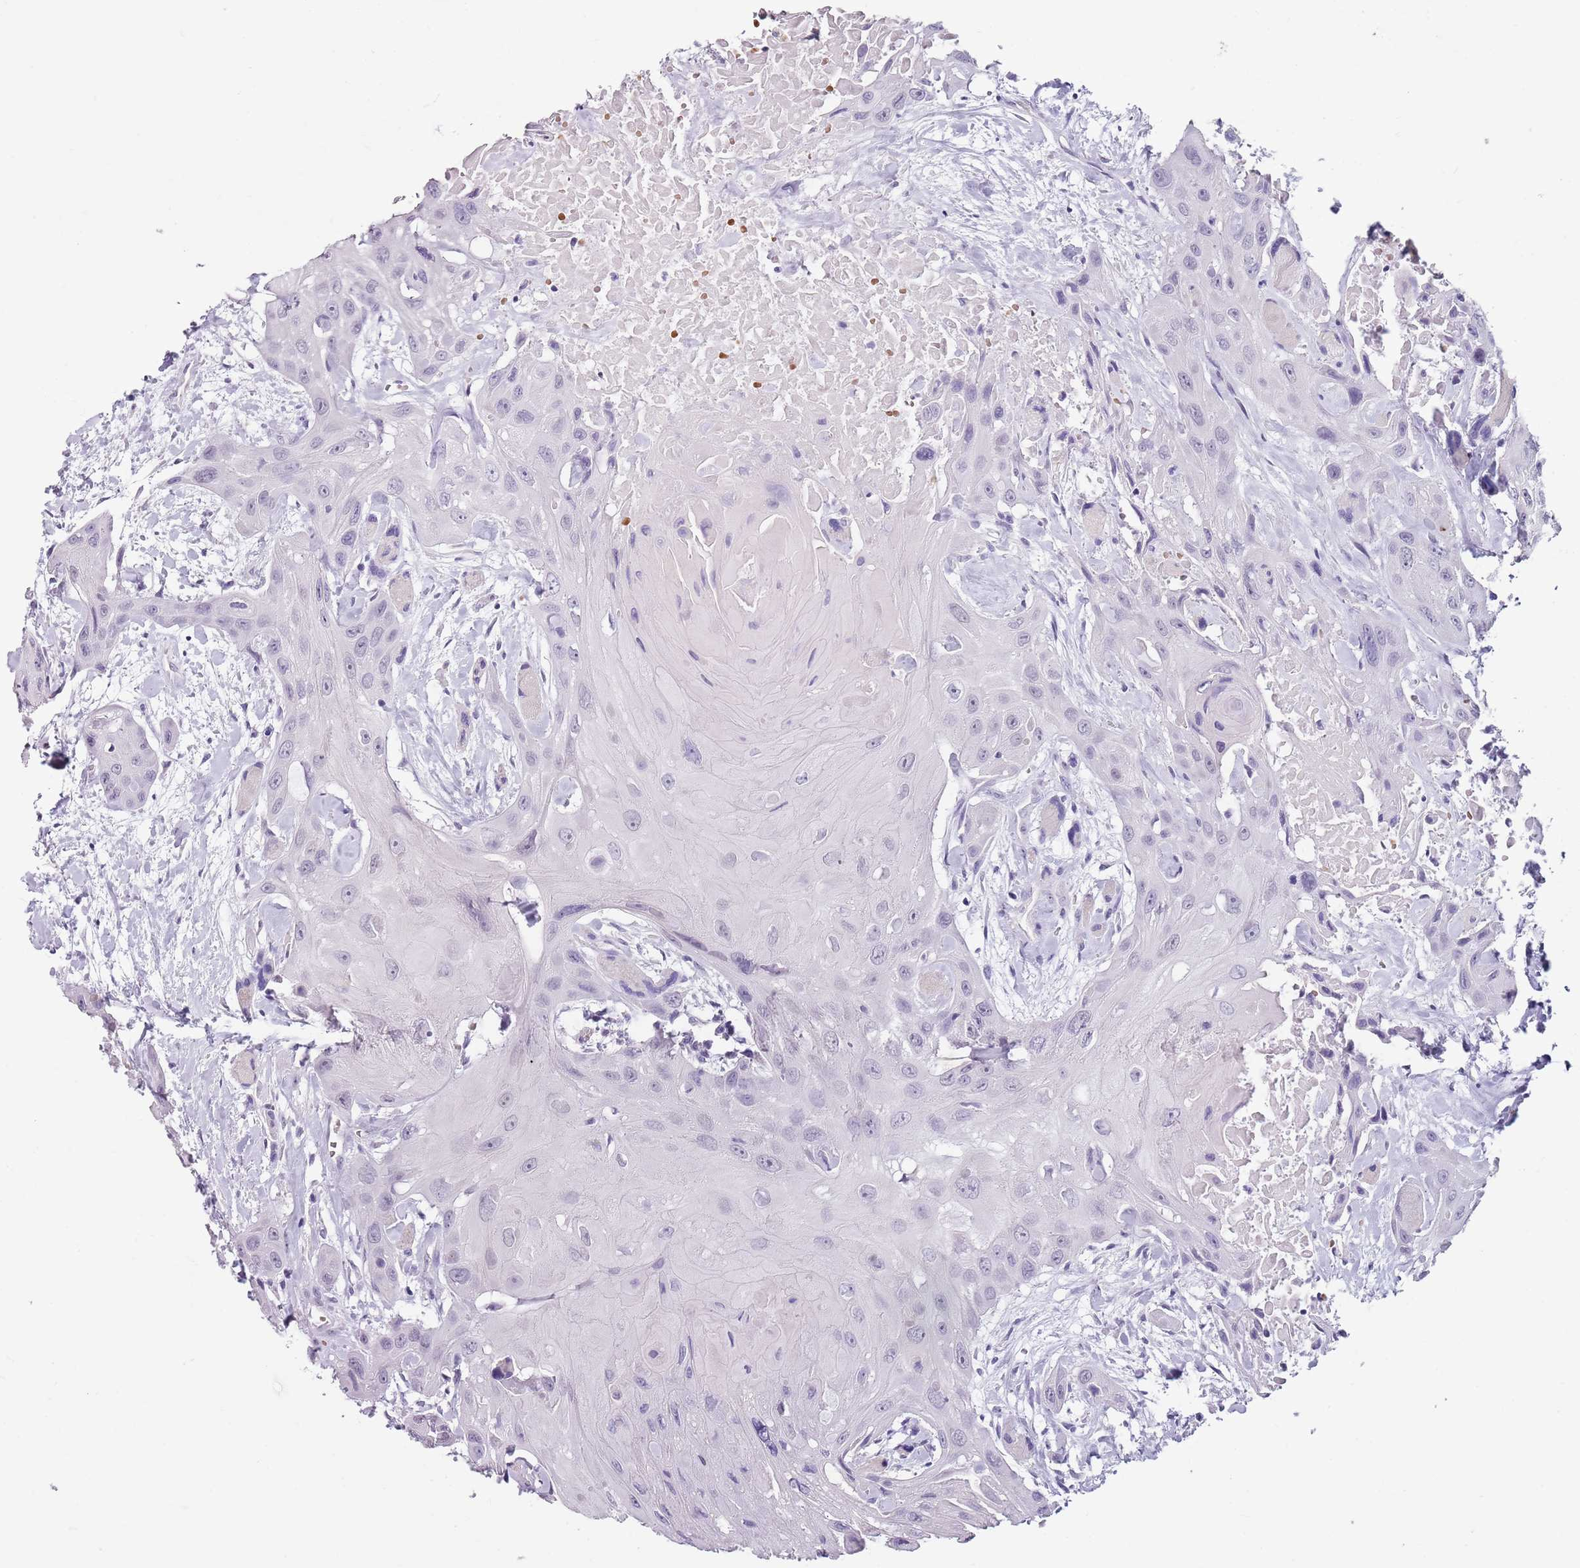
{"staining": {"intensity": "negative", "quantity": "none", "location": "none"}, "tissue": "head and neck cancer", "cell_type": "Tumor cells", "image_type": "cancer", "snomed": [{"axis": "morphology", "description": "Squamous cell carcinoma, NOS"}, {"axis": "topography", "description": "Head-Neck"}], "caption": "A photomicrograph of squamous cell carcinoma (head and neck) stained for a protein exhibits no brown staining in tumor cells.", "gene": "SPESP1", "patient": {"sex": "male", "age": 81}}